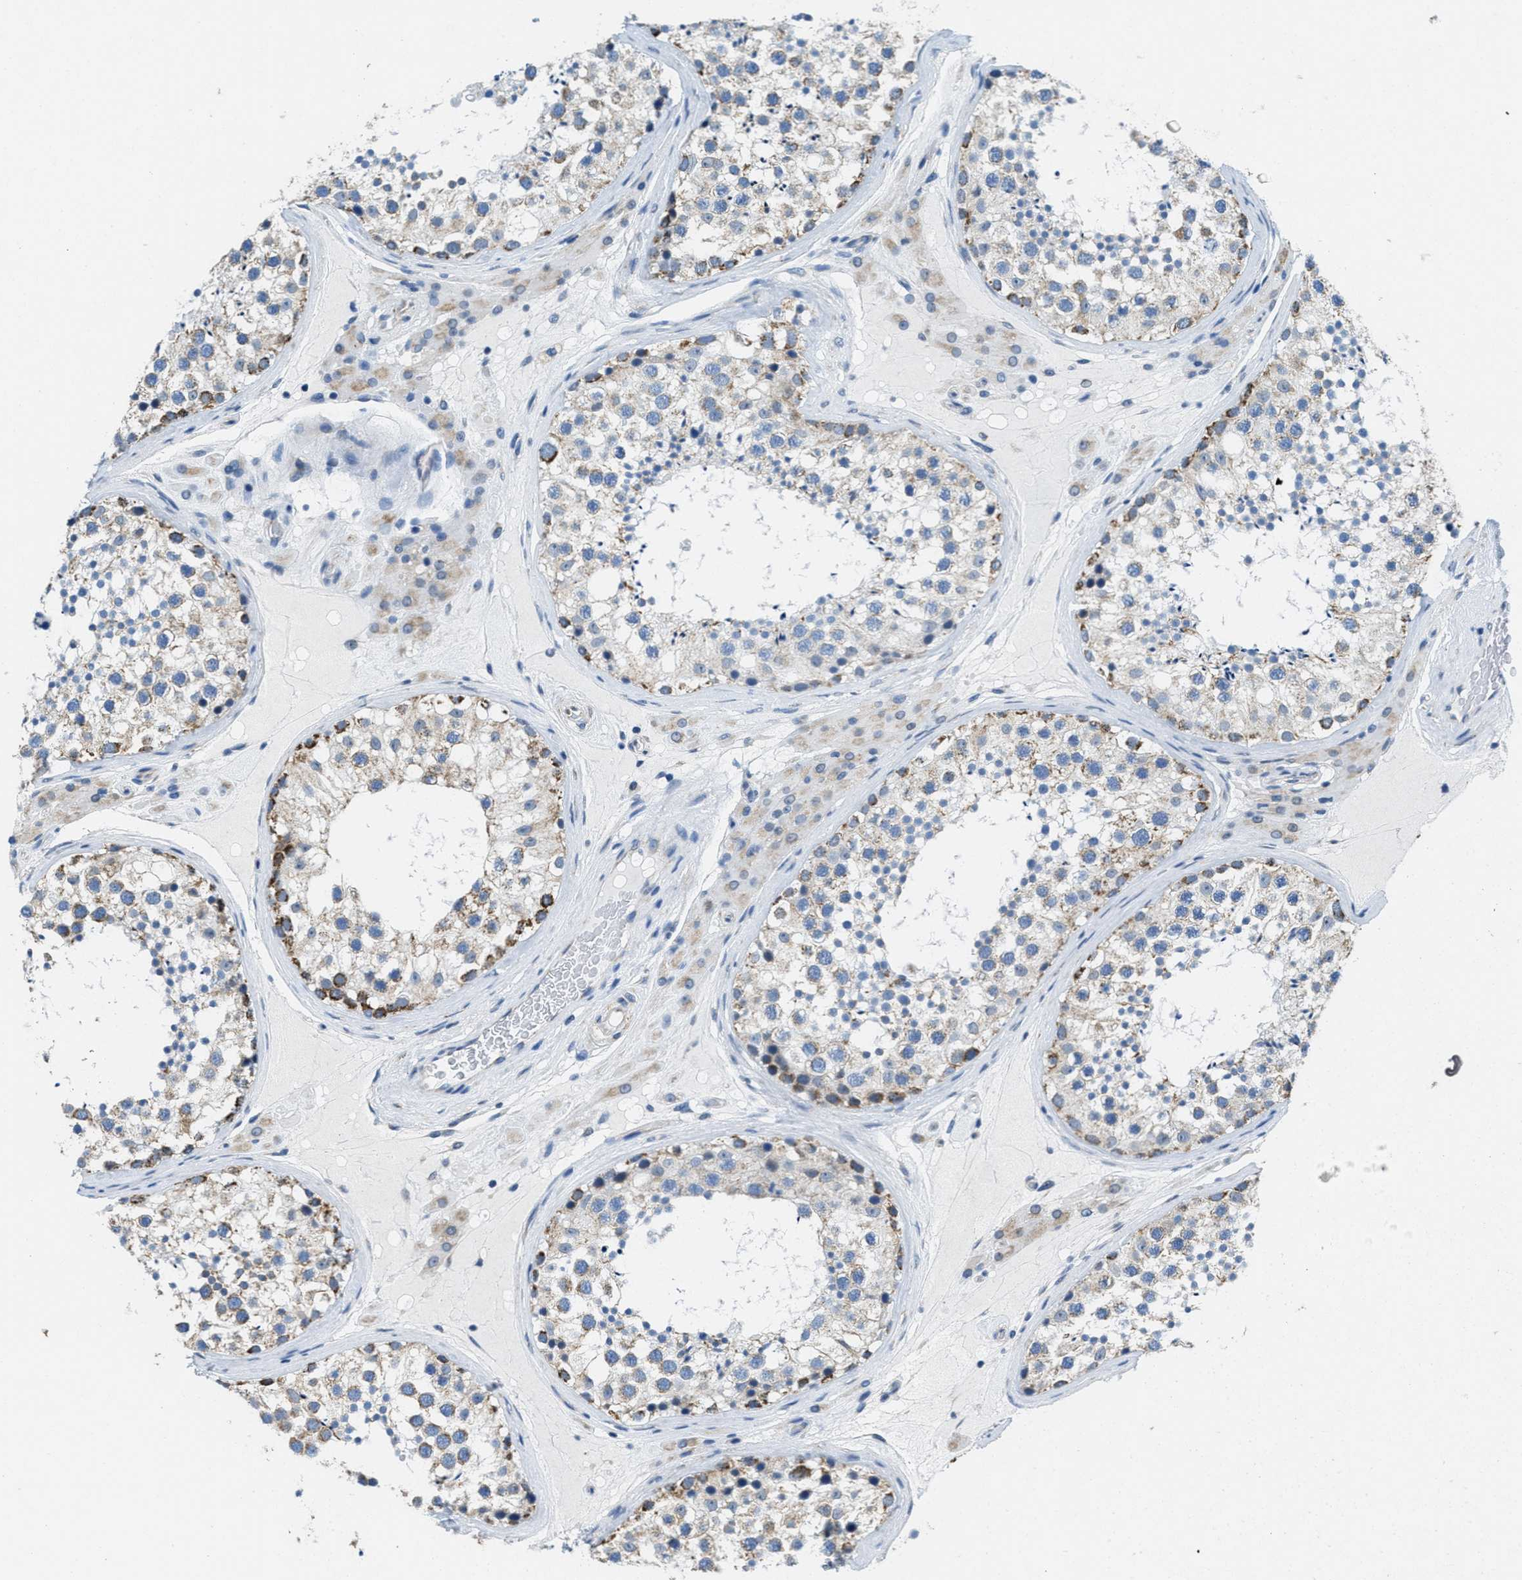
{"staining": {"intensity": "weak", "quantity": ">75%", "location": "cytoplasmic/membranous"}, "tissue": "testis", "cell_type": "Cells in seminiferous ducts", "image_type": "normal", "snomed": [{"axis": "morphology", "description": "Normal tissue, NOS"}, {"axis": "topography", "description": "Testis"}], "caption": "Immunohistochemical staining of benign human testis exhibits >75% levels of weak cytoplasmic/membranous protein expression in about >75% of cells in seminiferous ducts.", "gene": "TOMM70", "patient": {"sex": "male", "age": 46}}